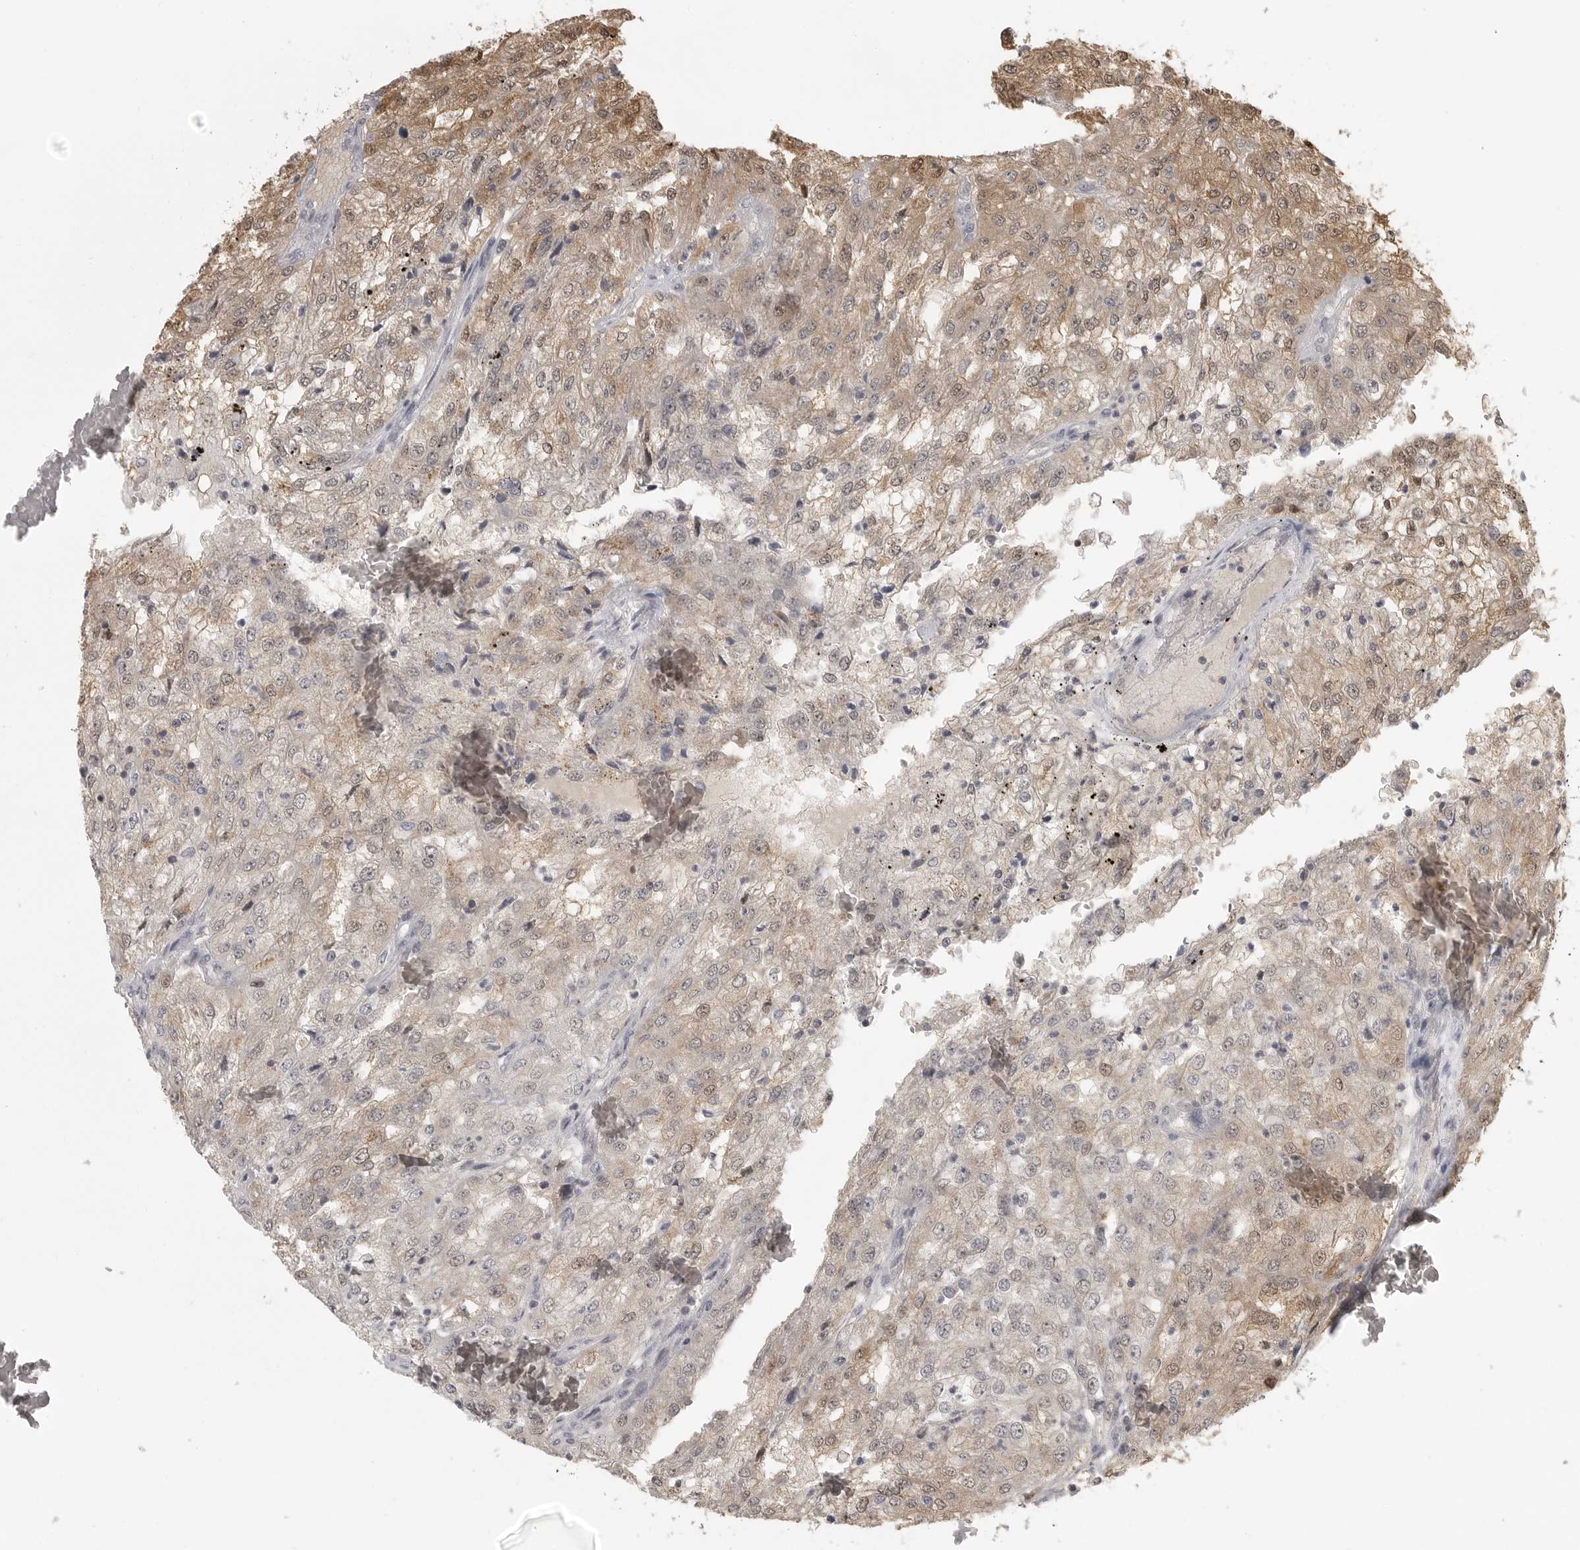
{"staining": {"intensity": "moderate", "quantity": "<25%", "location": "cytoplasmic/membranous,nuclear"}, "tissue": "renal cancer", "cell_type": "Tumor cells", "image_type": "cancer", "snomed": [{"axis": "morphology", "description": "Adenocarcinoma, NOS"}, {"axis": "topography", "description": "Kidney"}], "caption": "Renal adenocarcinoma tissue exhibits moderate cytoplasmic/membranous and nuclear expression in approximately <25% of tumor cells, visualized by immunohistochemistry.", "gene": "UROD", "patient": {"sex": "female", "age": 54}}